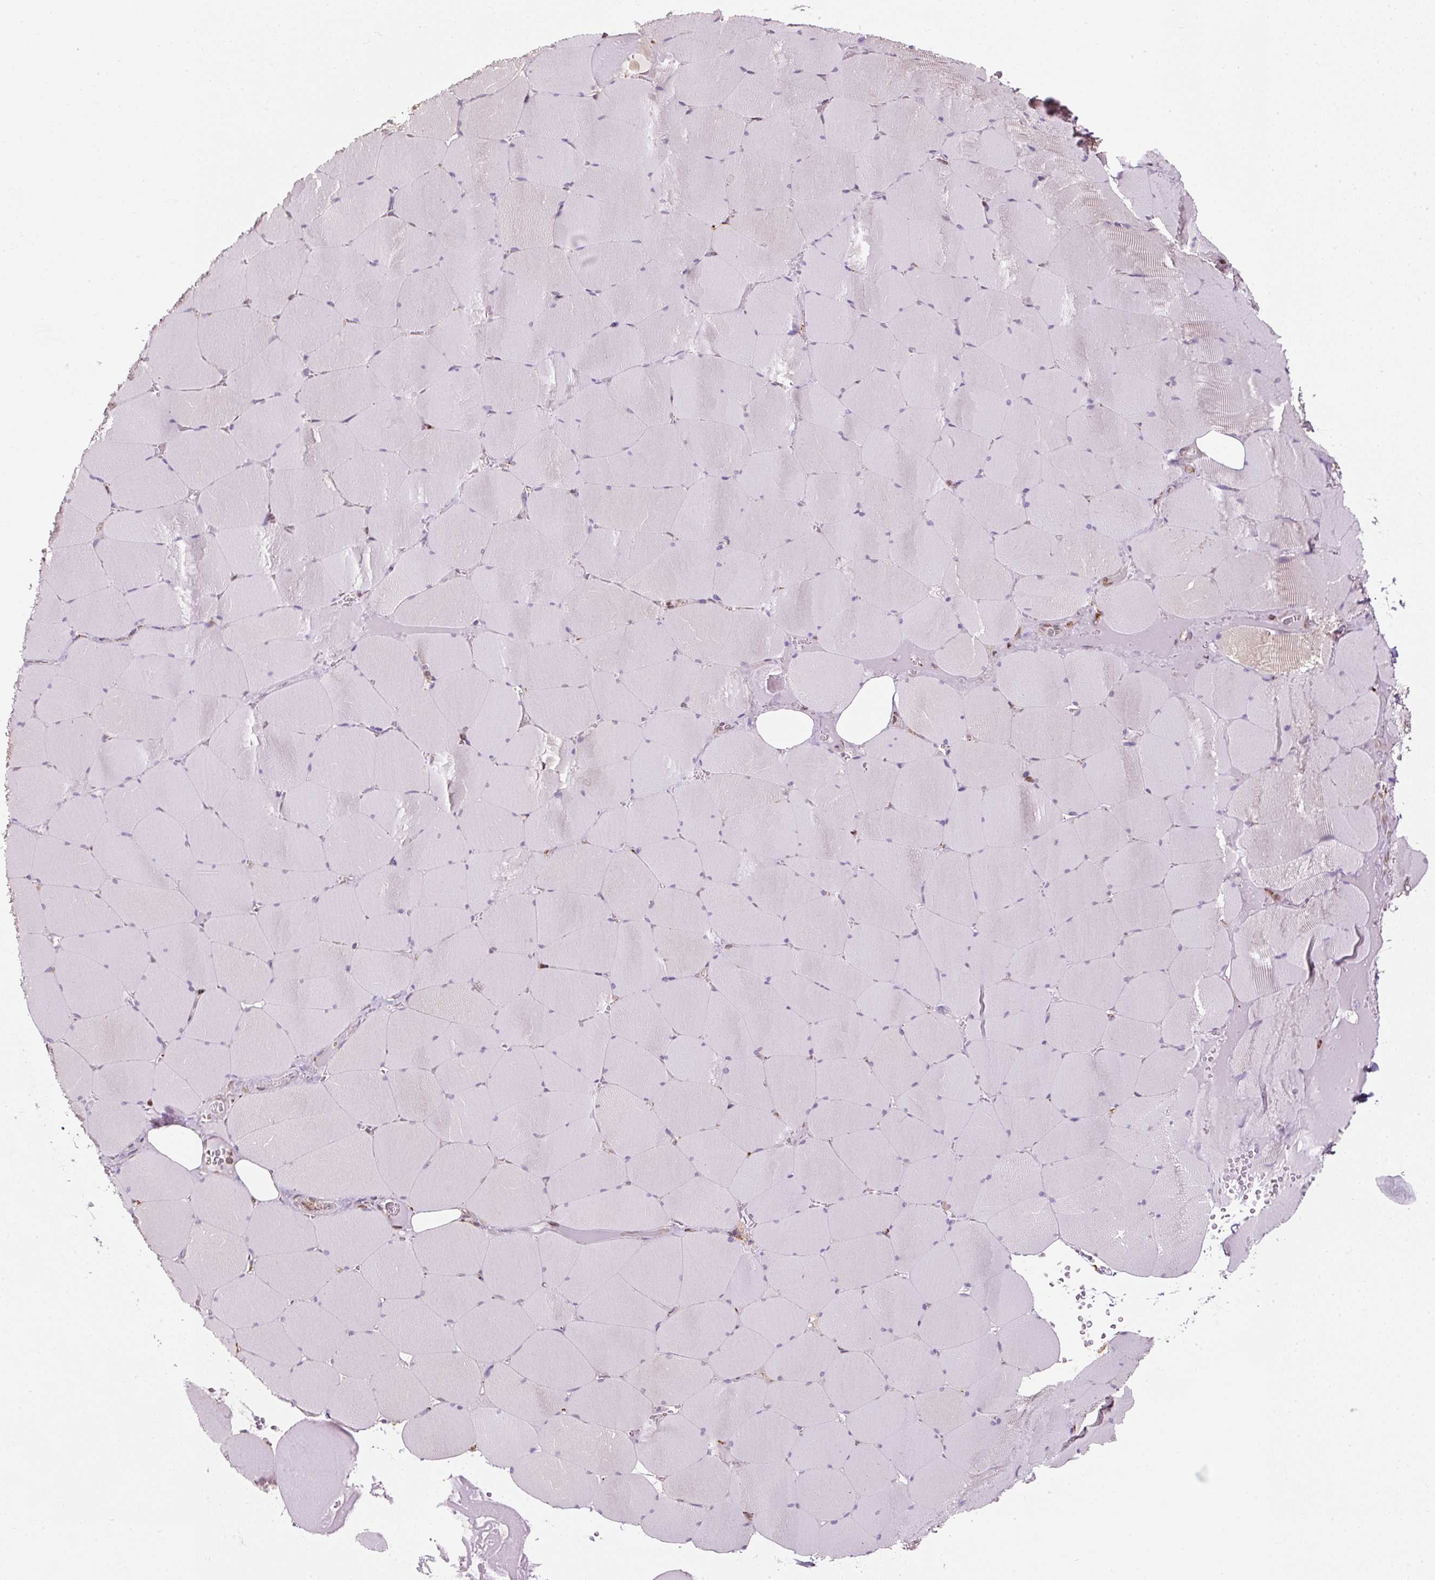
{"staining": {"intensity": "negative", "quantity": "none", "location": "none"}, "tissue": "skeletal muscle", "cell_type": "Myocytes", "image_type": "normal", "snomed": [{"axis": "morphology", "description": "Normal tissue, NOS"}, {"axis": "topography", "description": "Skeletal muscle"}, {"axis": "topography", "description": "Head-Neck"}], "caption": "Immunohistochemical staining of unremarkable human skeletal muscle demonstrates no significant positivity in myocytes.", "gene": "PRKCSH", "patient": {"sex": "male", "age": 66}}